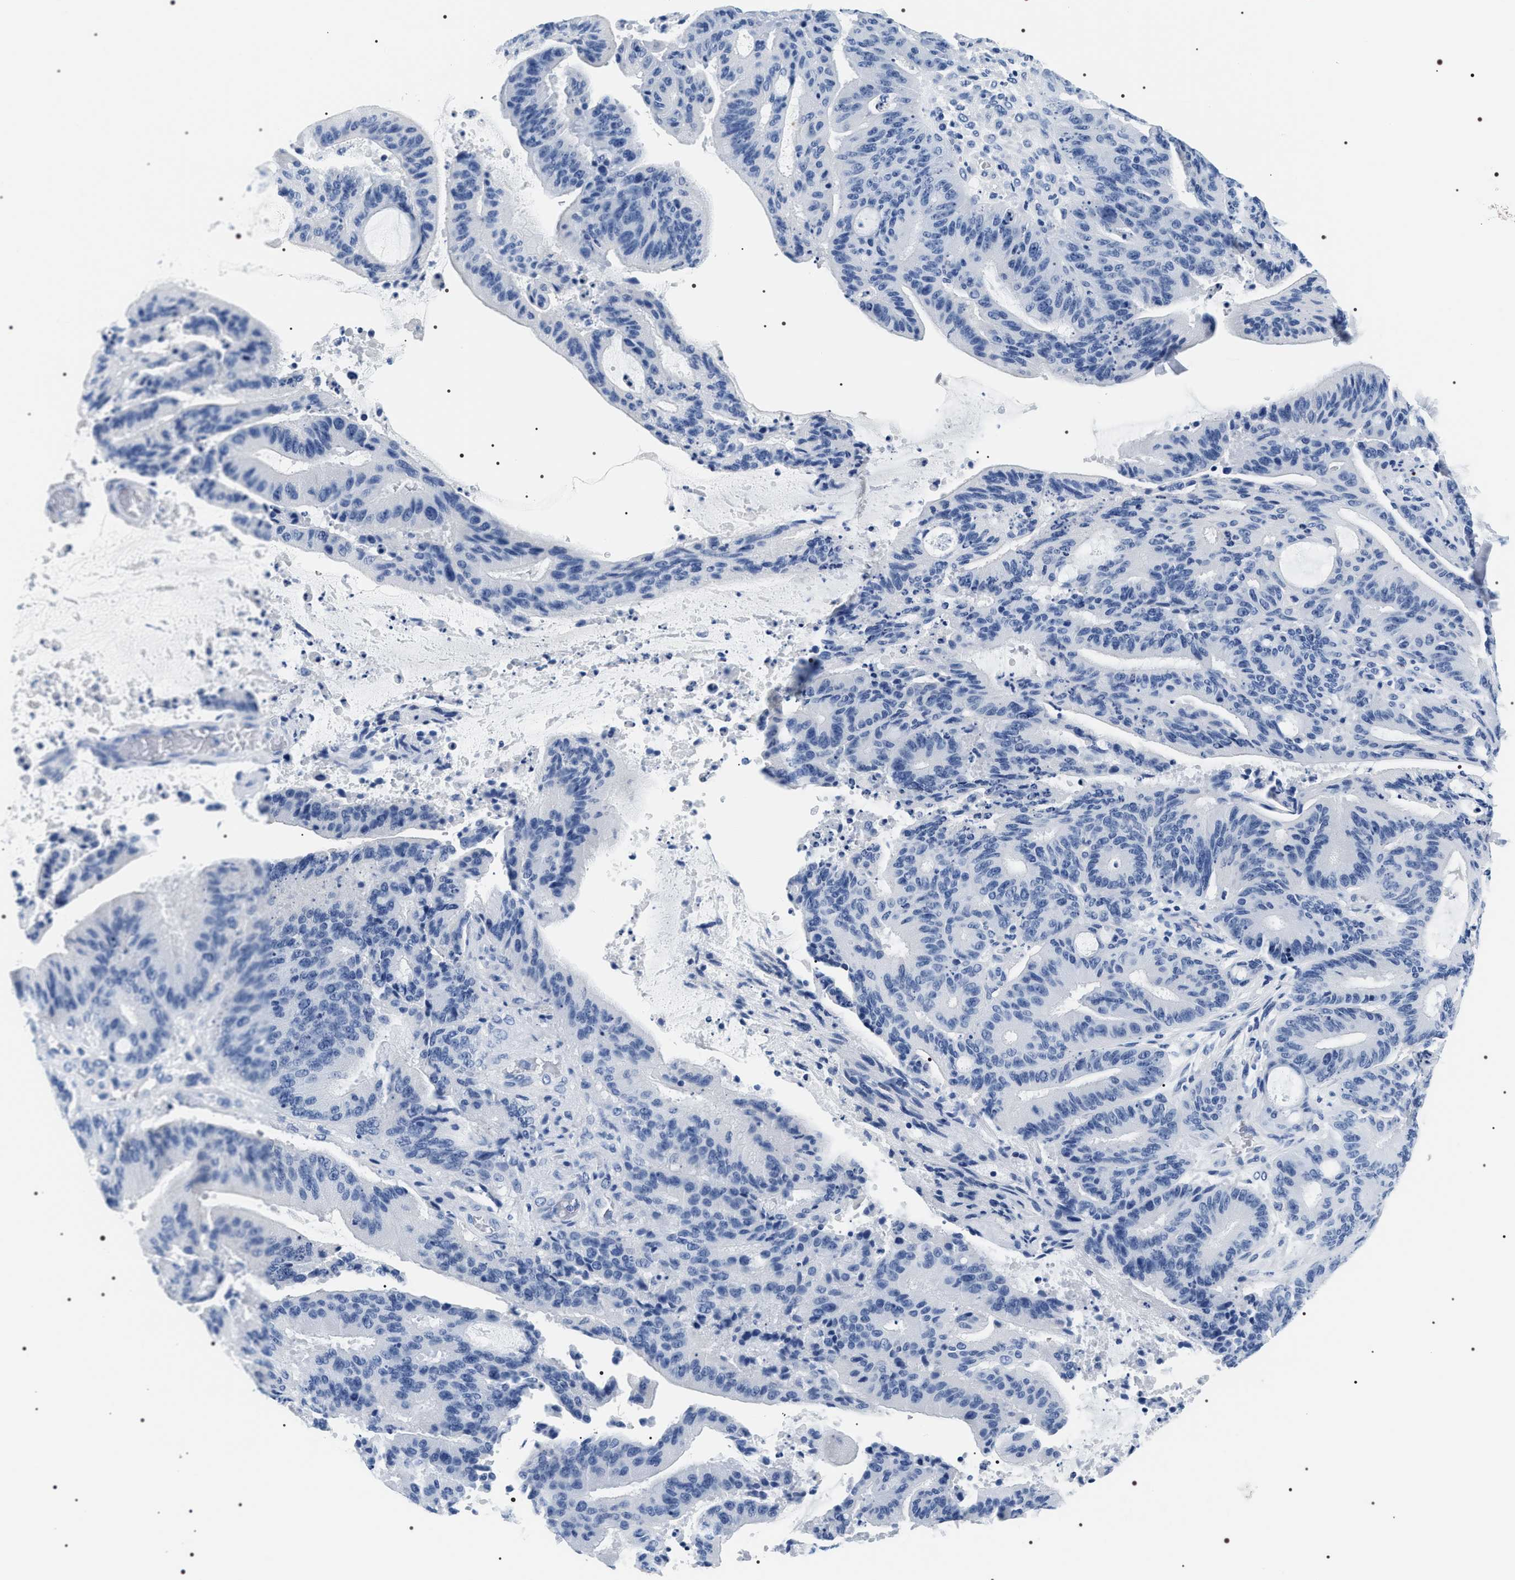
{"staining": {"intensity": "negative", "quantity": "none", "location": "none"}, "tissue": "liver cancer", "cell_type": "Tumor cells", "image_type": "cancer", "snomed": [{"axis": "morphology", "description": "Normal tissue, NOS"}, {"axis": "morphology", "description": "Cholangiocarcinoma"}, {"axis": "topography", "description": "Liver"}, {"axis": "topography", "description": "Peripheral nerve tissue"}], "caption": "This image is of liver cancer (cholangiocarcinoma) stained with immunohistochemistry (IHC) to label a protein in brown with the nuclei are counter-stained blue. There is no expression in tumor cells.", "gene": "ADH4", "patient": {"sex": "female", "age": 73}}